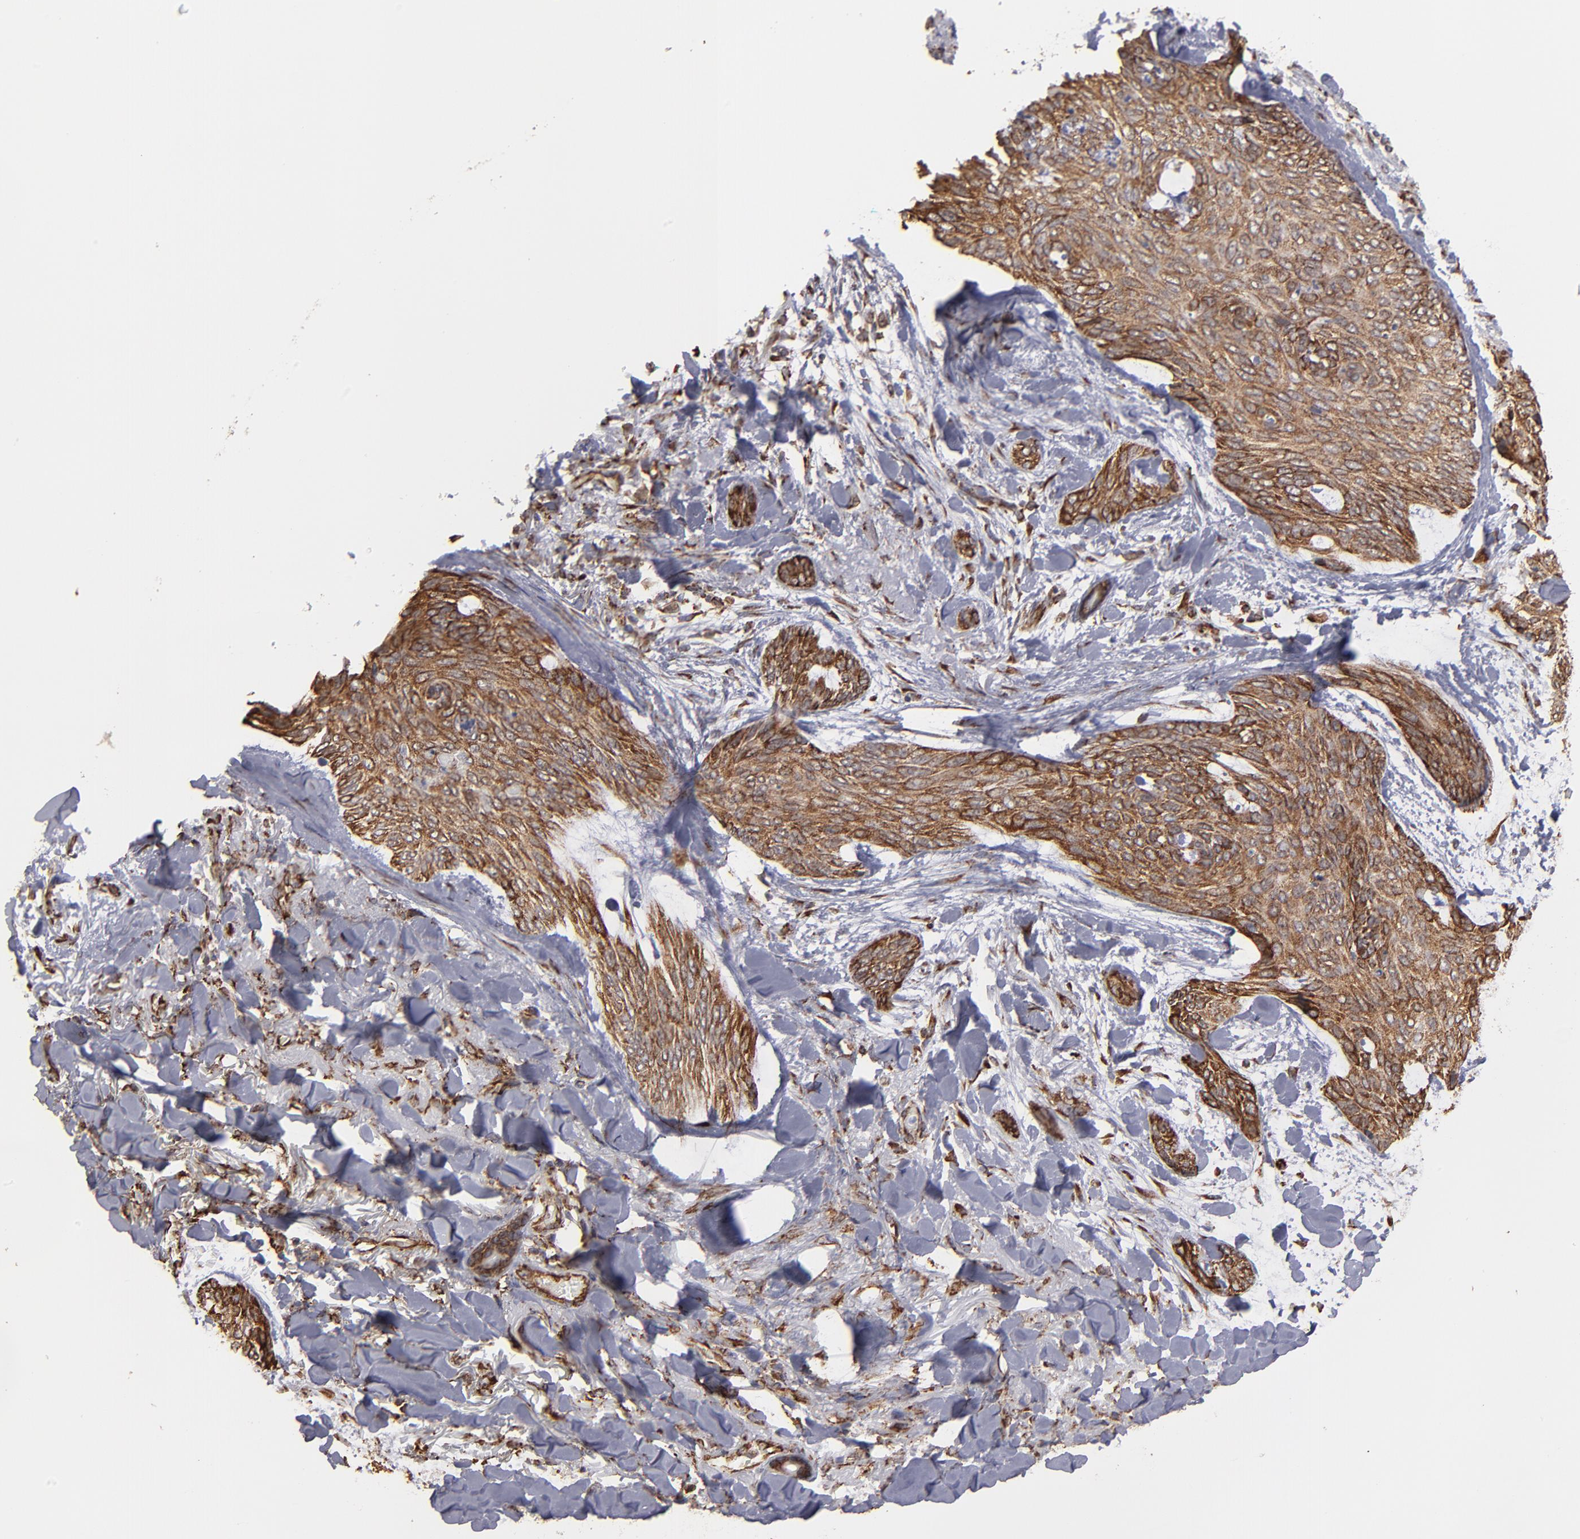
{"staining": {"intensity": "moderate", "quantity": ">75%", "location": "cytoplasmic/membranous"}, "tissue": "skin cancer", "cell_type": "Tumor cells", "image_type": "cancer", "snomed": [{"axis": "morphology", "description": "Normal tissue, NOS"}, {"axis": "morphology", "description": "Basal cell carcinoma"}, {"axis": "topography", "description": "Skin"}], "caption": "Skin cancer (basal cell carcinoma) tissue exhibits moderate cytoplasmic/membranous staining in about >75% of tumor cells (IHC, brightfield microscopy, high magnification).", "gene": "KTN1", "patient": {"sex": "female", "age": 71}}